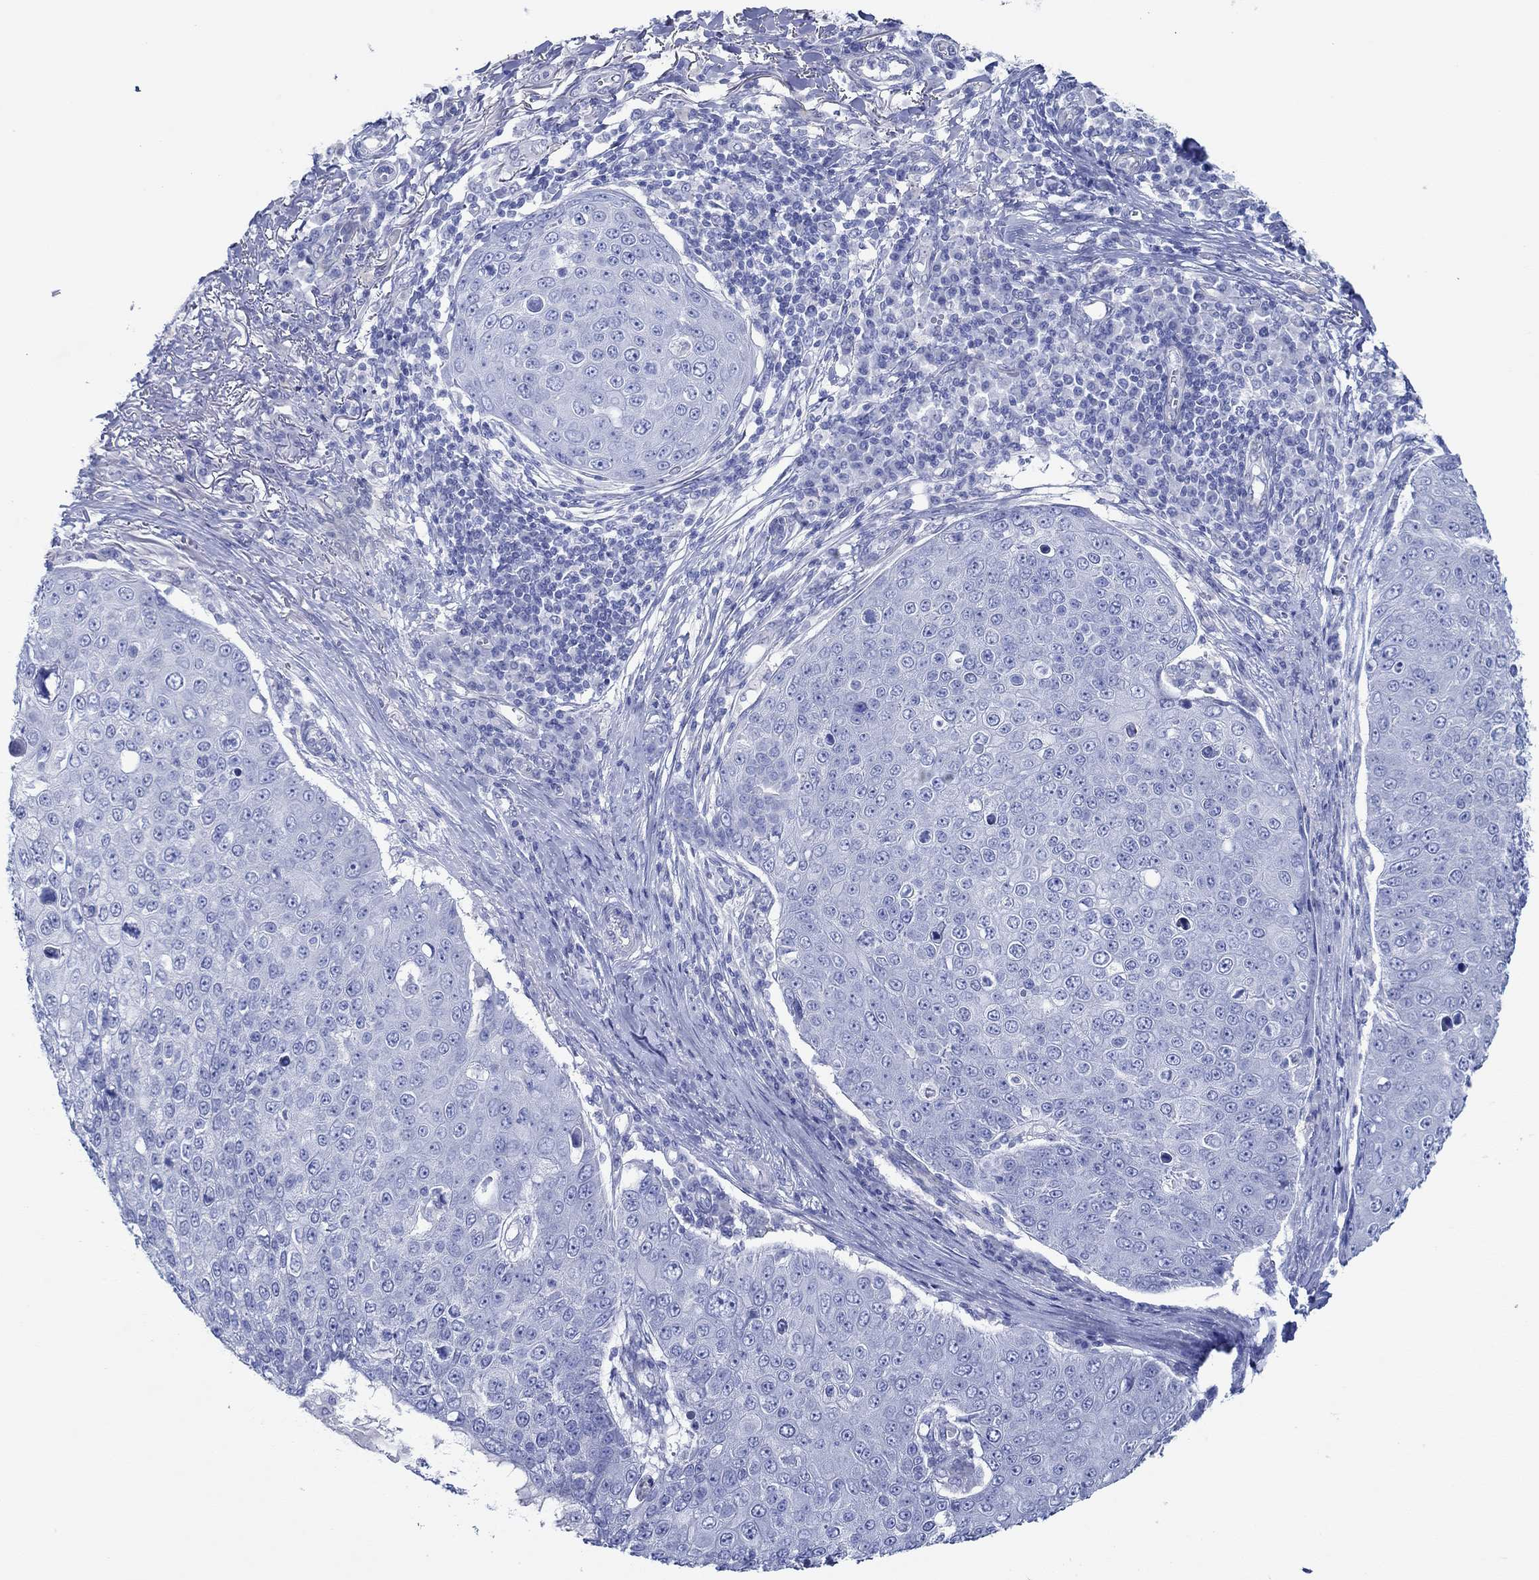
{"staining": {"intensity": "negative", "quantity": "none", "location": "none"}, "tissue": "skin cancer", "cell_type": "Tumor cells", "image_type": "cancer", "snomed": [{"axis": "morphology", "description": "Squamous cell carcinoma, NOS"}, {"axis": "topography", "description": "Skin"}], "caption": "Tumor cells show no significant protein staining in skin squamous cell carcinoma.", "gene": "IGFBP6", "patient": {"sex": "male", "age": 71}}